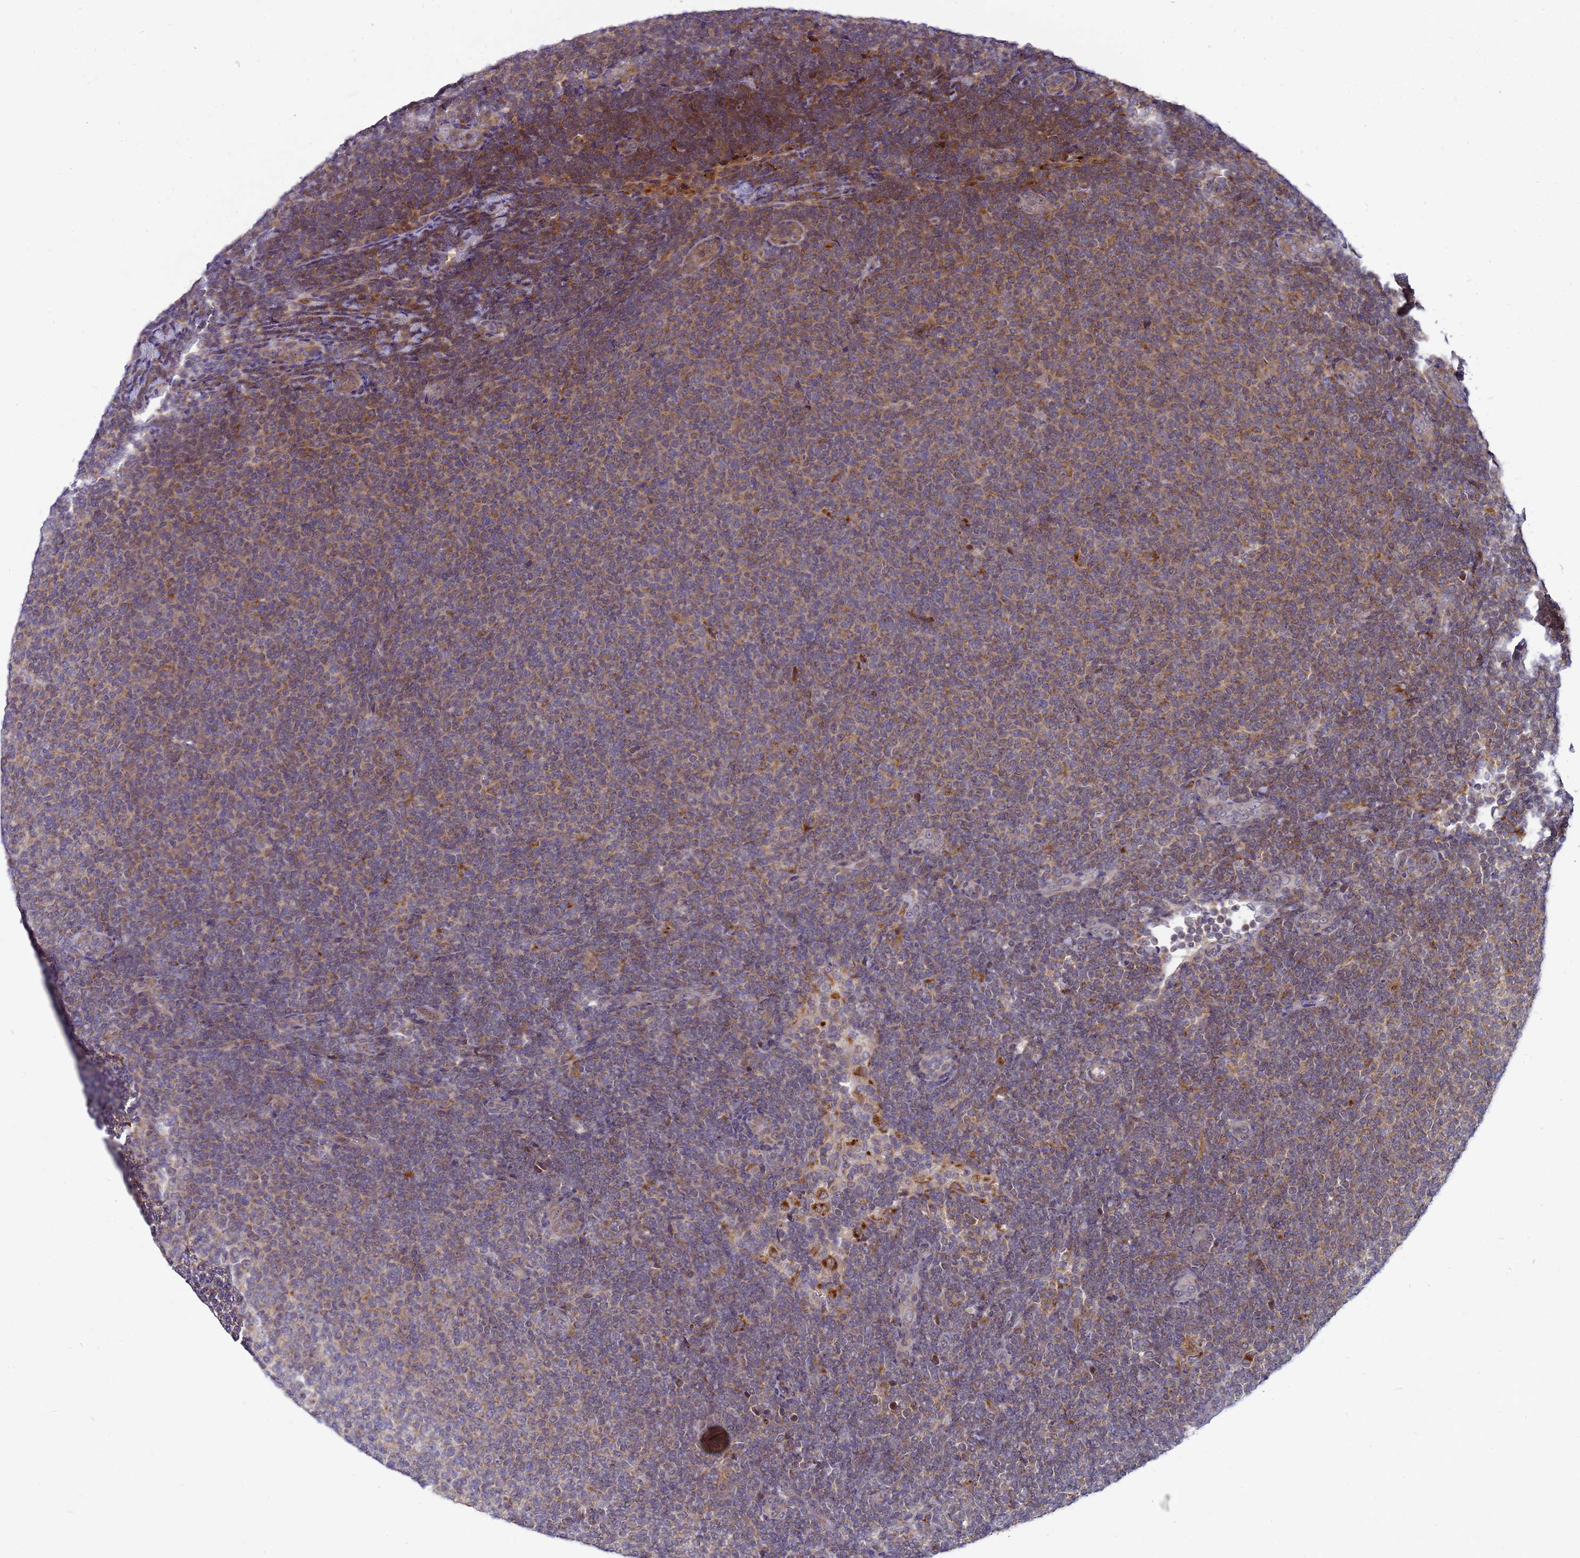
{"staining": {"intensity": "moderate", "quantity": "25%-75%", "location": "cytoplasmic/membranous"}, "tissue": "lymphoma", "cell_type": "Tumor cells", "image_type": "cancer", "snomed": [{"axis": "morphology", "description": "Malignant lymphoma, non-Hodgkin's type, Low grade"}, {"axis": "topography", "description": "Lymph node"}], "caption": "Immunohistochemistry (IHC) (DAB (3,3'-diaminobenzidine)) staining of malignant lymphoma, non-Hodgkin's type (low-grade) demonstrates moderate cytoplasmic/membranous protein staining in about 25%-75% of tumor cells. (DAB (3,3'-diaminobenzidine) = brown stain, brightfield microscopy at high magnification).", "gene": "C12orf43", "patient": {"sex": "male", "age": 66}}